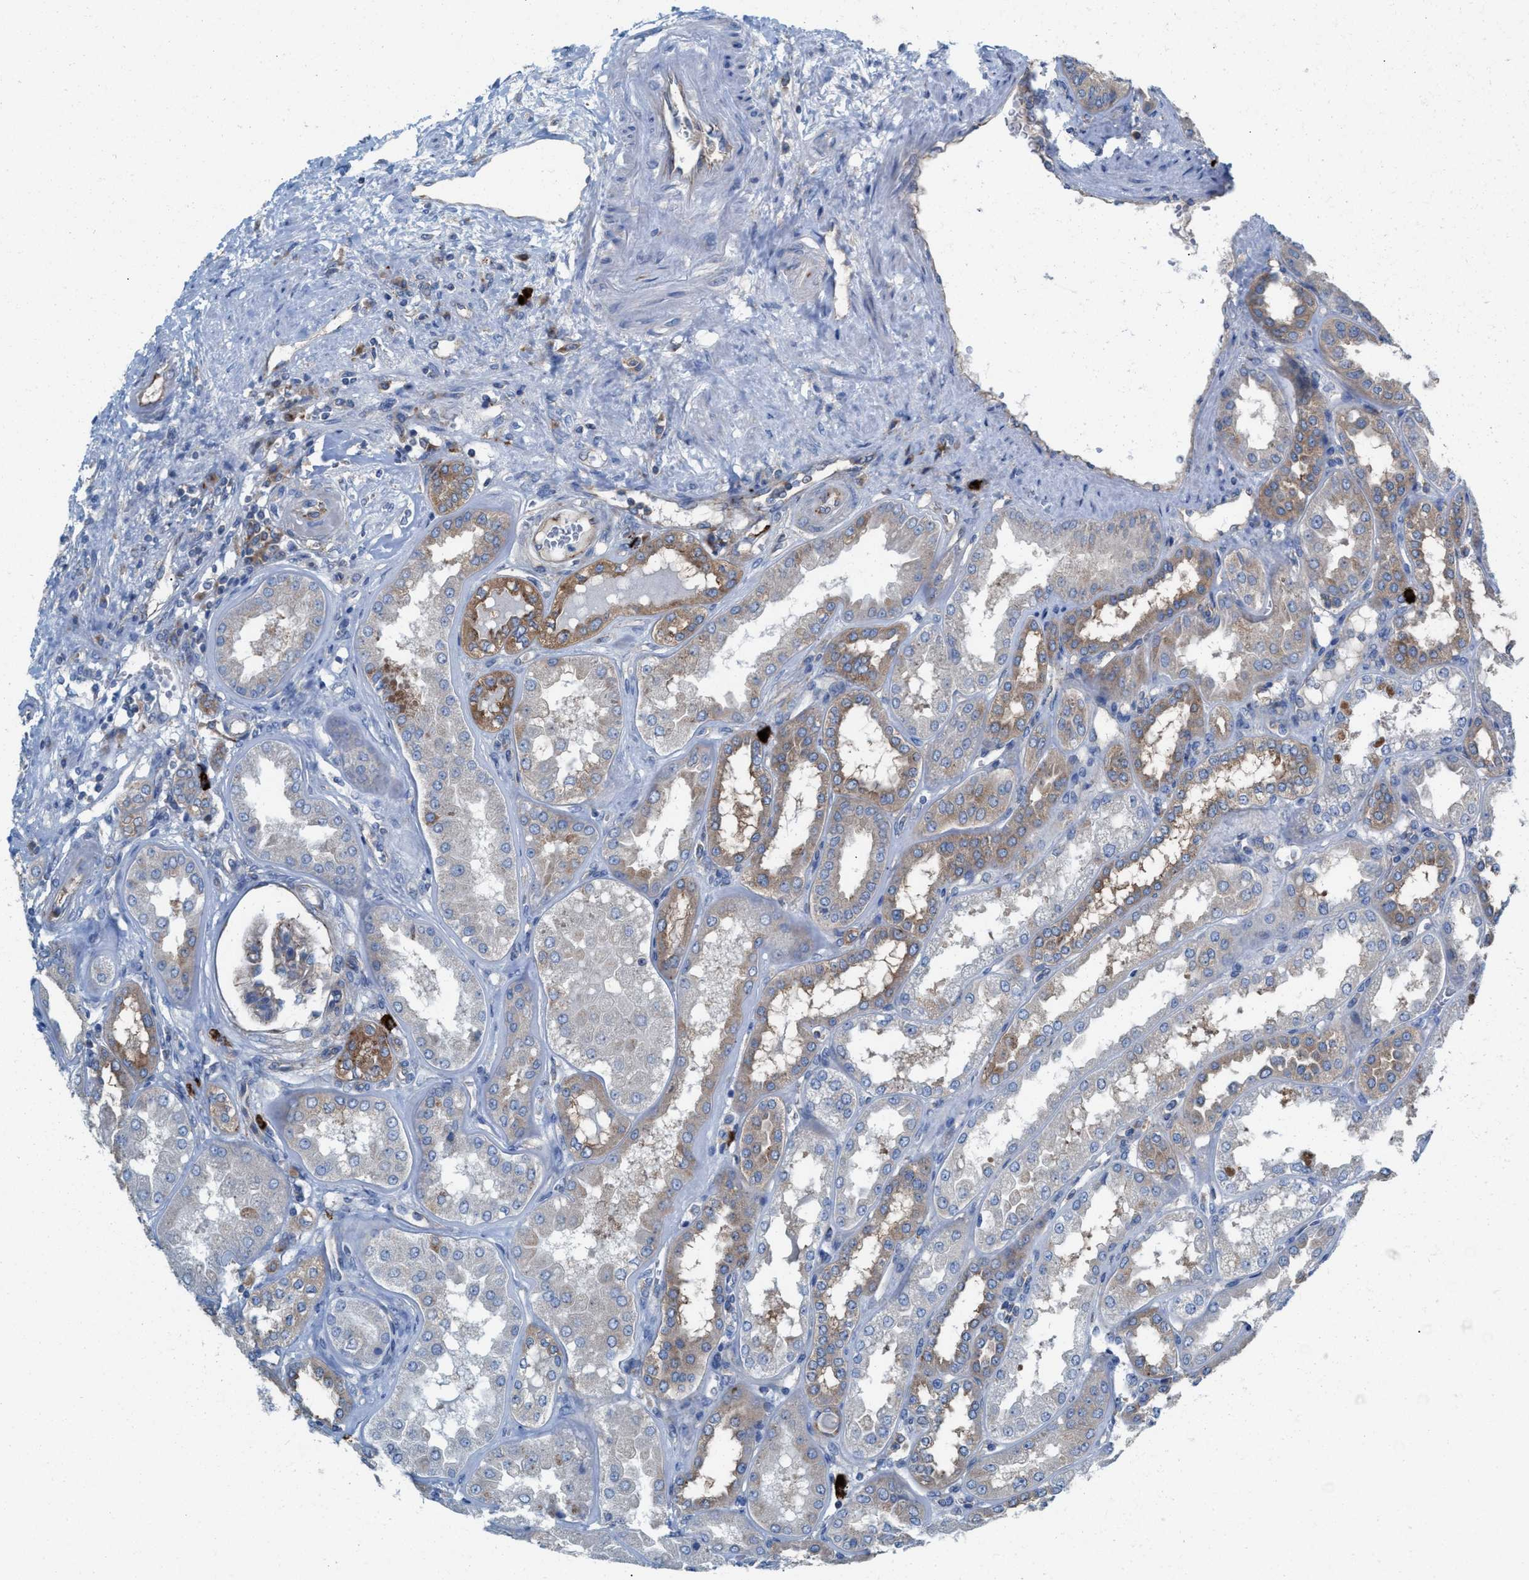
{"staining": {"intensity": "moderate", "quantity": "25%-75%", "location": "cytoplasmic/membranous"}, "tissue": "kidney", "cell_type": "Cells in glomeruli", "image_type": "normal", "snomed": [{"axis": "morphology", "description": "Normal tissue, NOS"}, {"axis": "topography", "description": "Kidney"}], "caption": "Unremarkable kidney was stained to show a protein in brown. There is medium levels of moderate cytoplasmic/membranous expression in about 25%-75% of cells in glomeruli. Nuclei are stained in blue.", "gene": "NYAP1", "patient": {"sex": "female", "age": 56}}